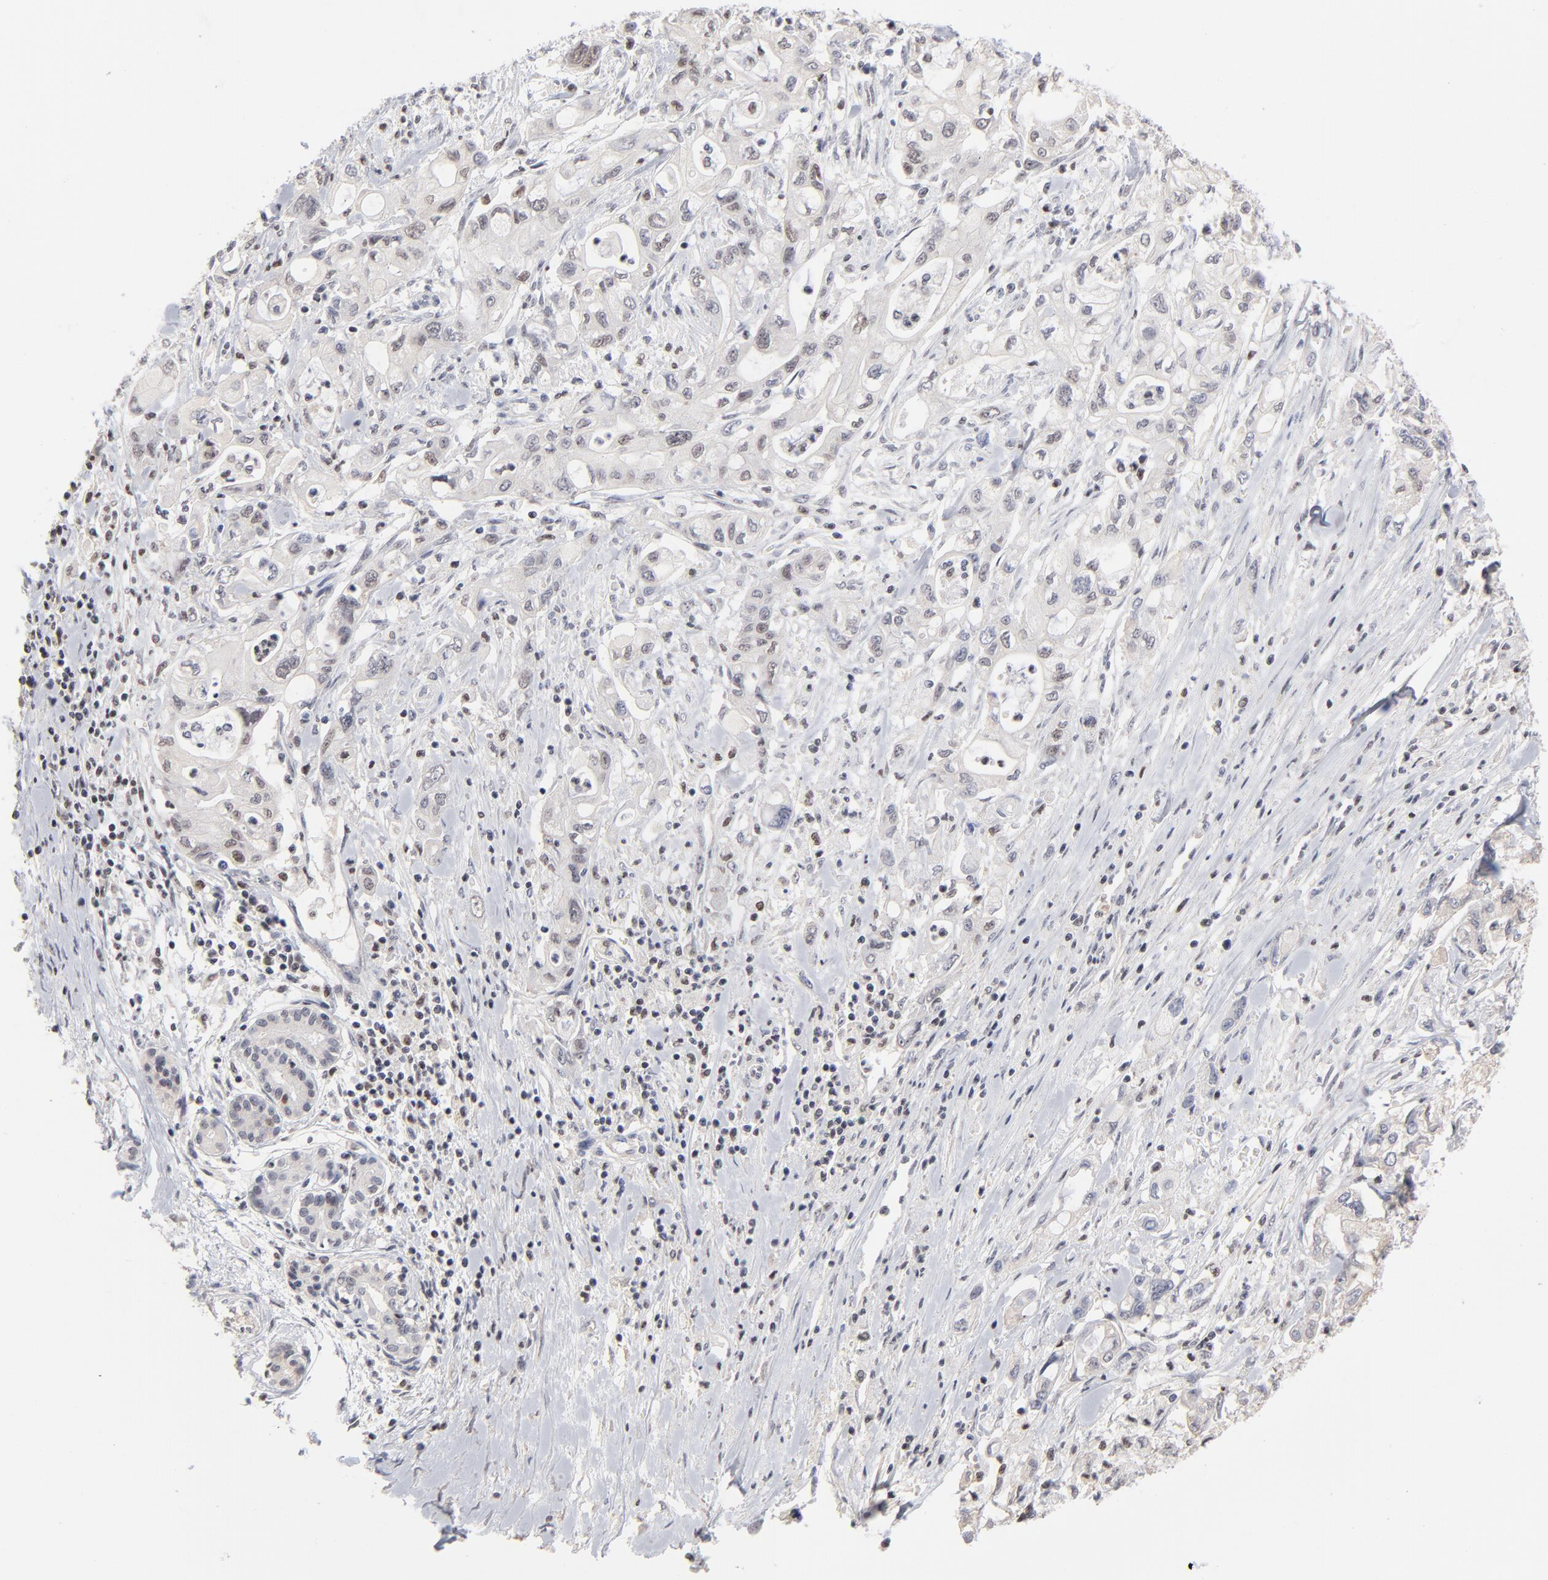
{"staining": {"intensity": "weak", "quantity": "<25%", "location": "nuclear"}, "tissue": "pancreatic cancer", "cell_type": "Tumor cells", "image_type": "cancer", "snomed": [{"axis": "morphology", "description": "Adenocarcinoma, NOS"}, {"axis": "topography", "description": "Pancreas"}], "caption": "This is an immunohistochemistry micrograph of human pancreatic cancer. There is no positivity in tumor cells.", "gene": "MAX", "patient": {"sex": "male", "age": 79}}